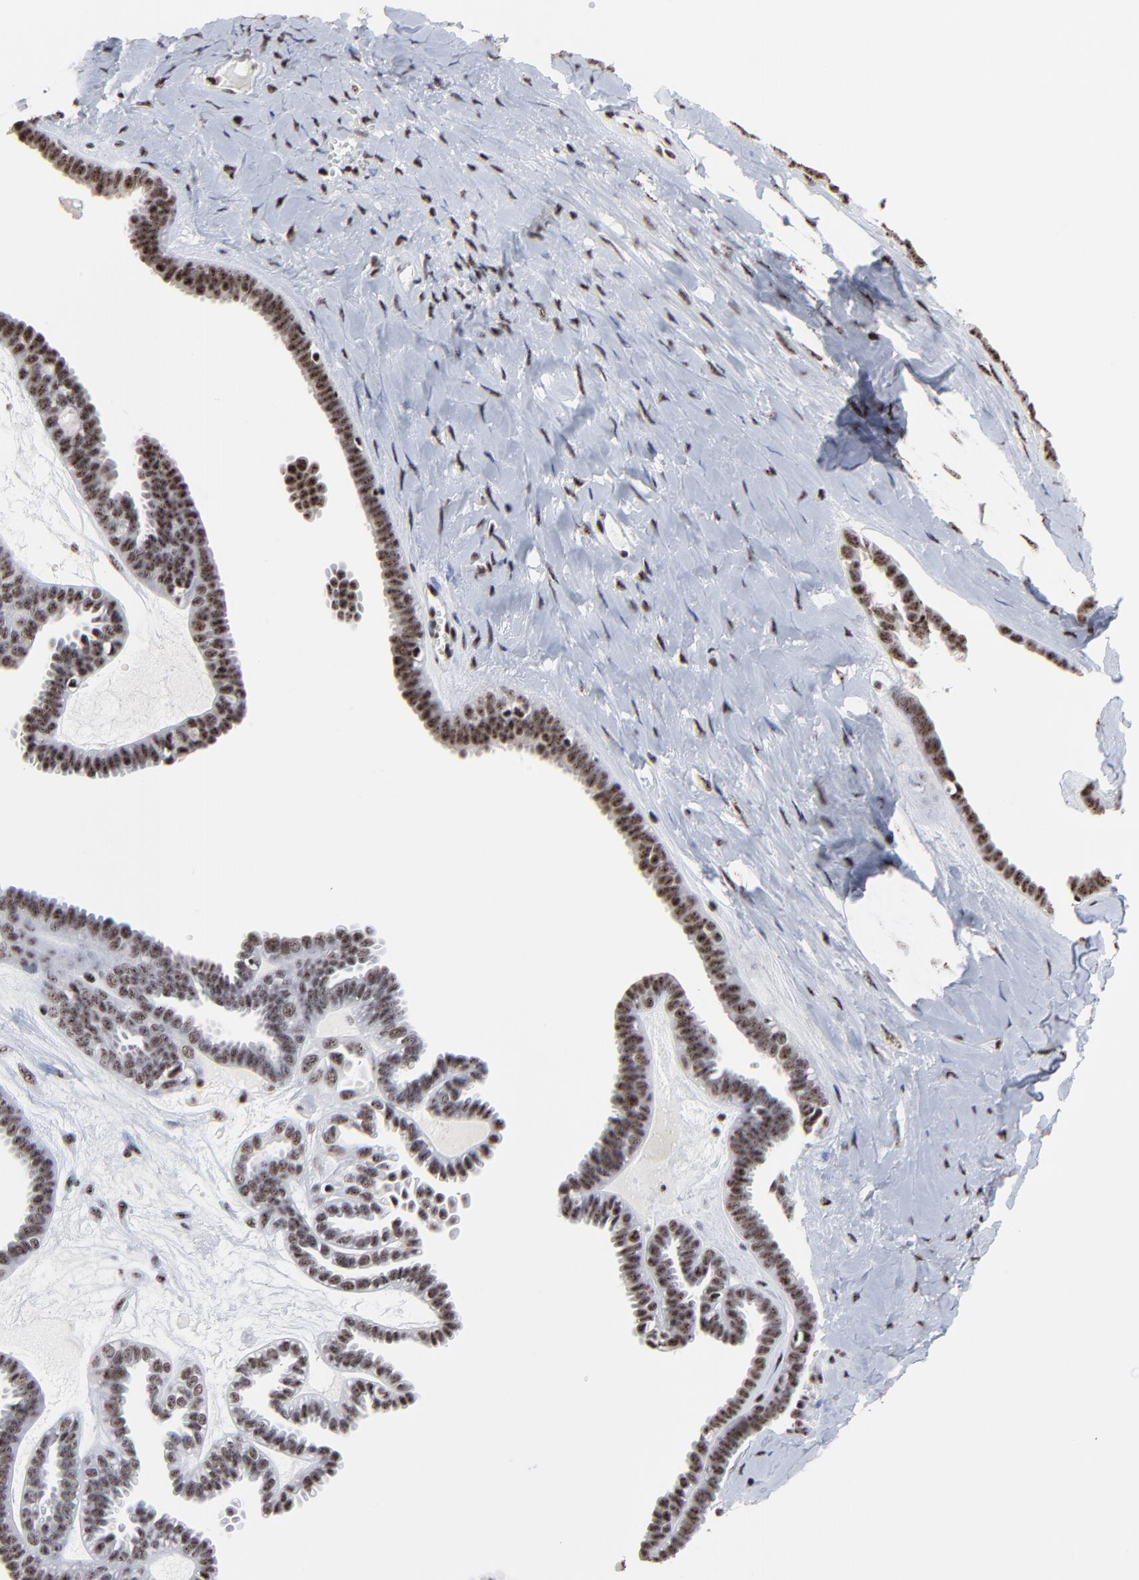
{"staining": {"intensity": "moderate", "quantity": "<25%", "location": "nuclear"}, "tissue": "ovarian cancer", "cell_type": "Tumor cells", "image_type": "cancer", "snomed": [{"axis": "morphology", "description": "Cystadenocarcinoma, serous, NOS"}, {"axis": "topography", "description": "Ovary"}], "caption": "Ovarian serous cystadenocarcinoma tissue demonstrates moderate nuclear expression in about <25% of tumor cells", "gene": "MBD4", "patient": {"sex": "female", "age": 71}}